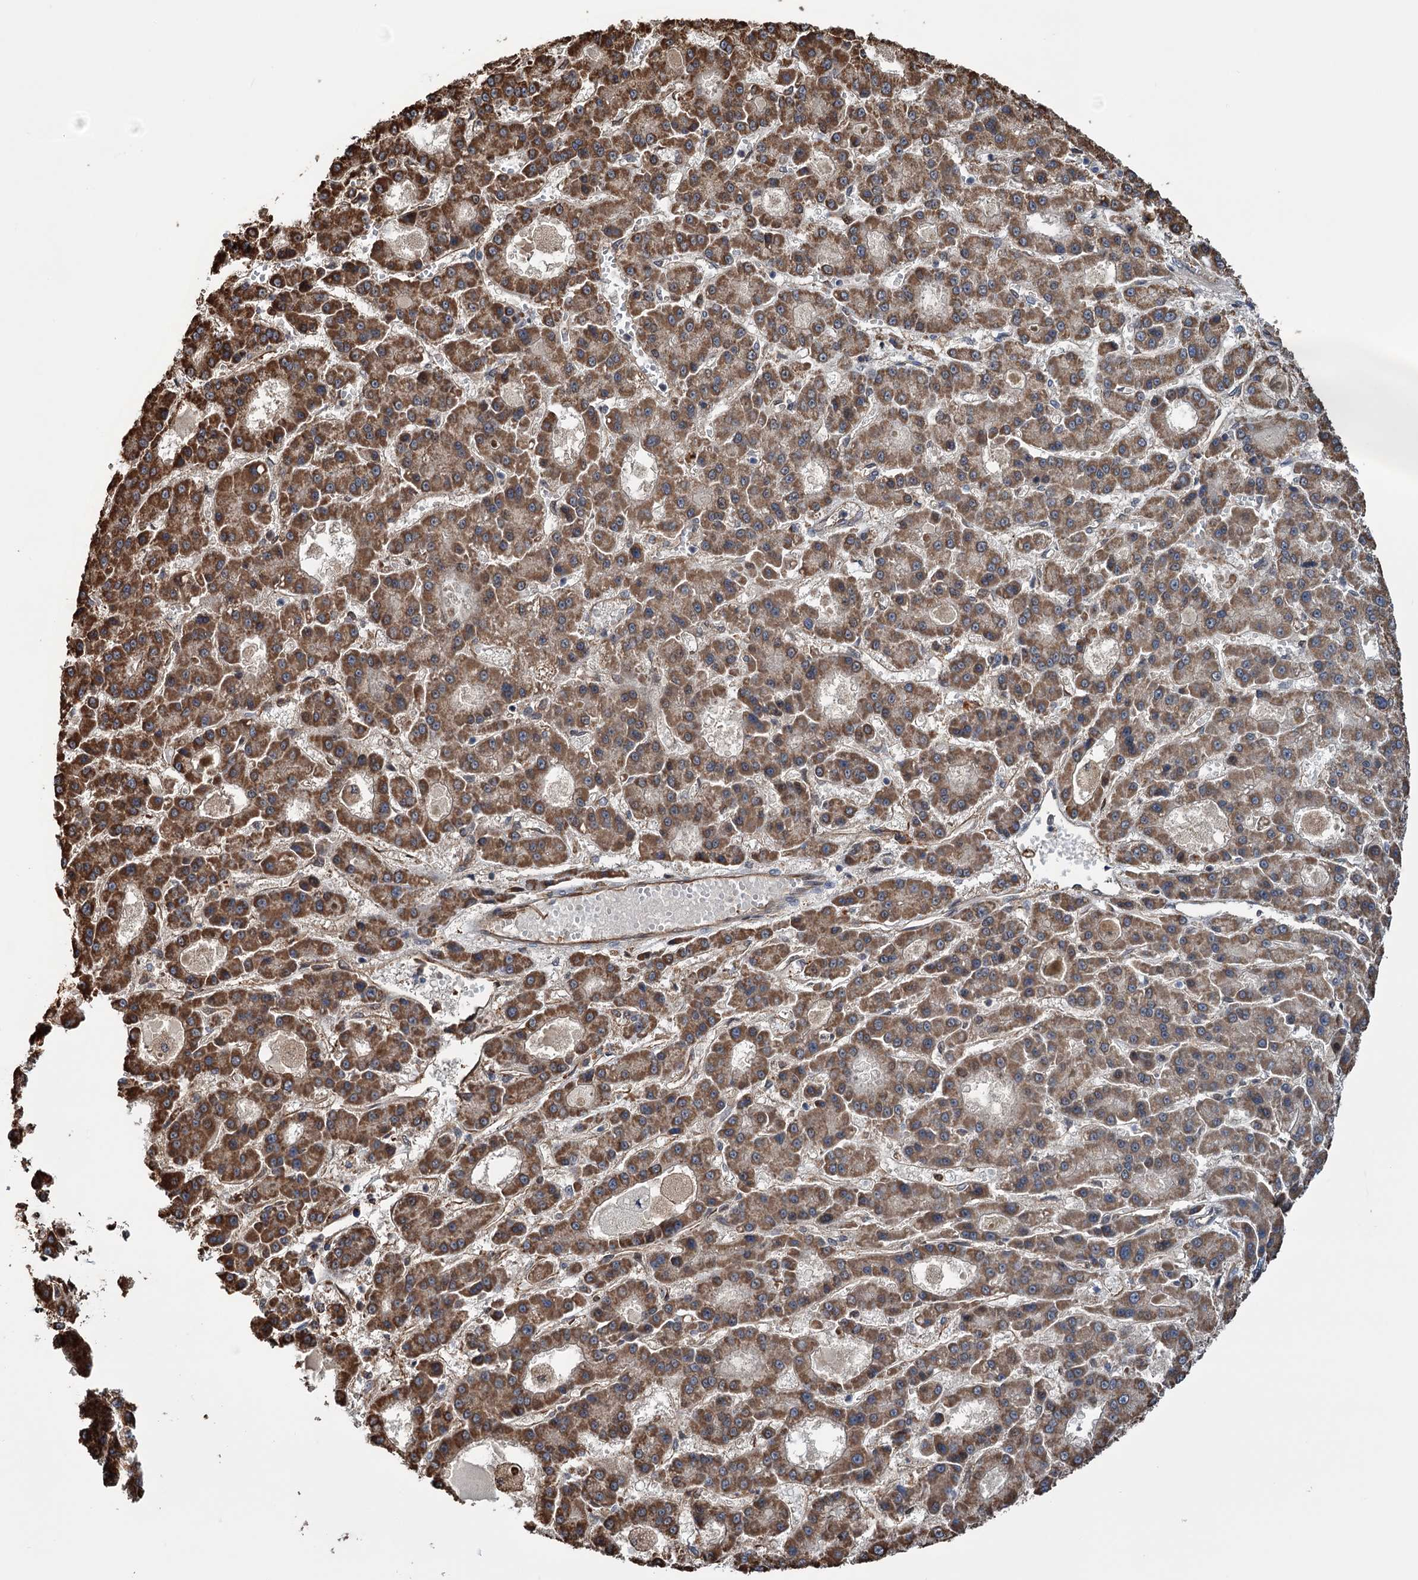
{"staining": {"intensity": "moderate", "quantity": ">75%", "location": "cytoplasmic/membranous"}, "tissue": "liver cancer", "cell_type": "Tumor cells", "image_type": "cancer", "snomed": [{"axis": "morphology", "description": "Carcinoma, Hepatocellular, NOS"}, {"axis": "topography", "description": "Liver"}], "caption": "The histopathology image exhibits staining of liver cancer (hepatocellular carcinoma), revealing moderate cytoplasmic/membranous protein staining (brown color) within tumor cells. (DAB IHC with brightfield microscopy, high magnification).", "gene": "NCAPD2", "patient": {"sex": "male", "age": 70}}